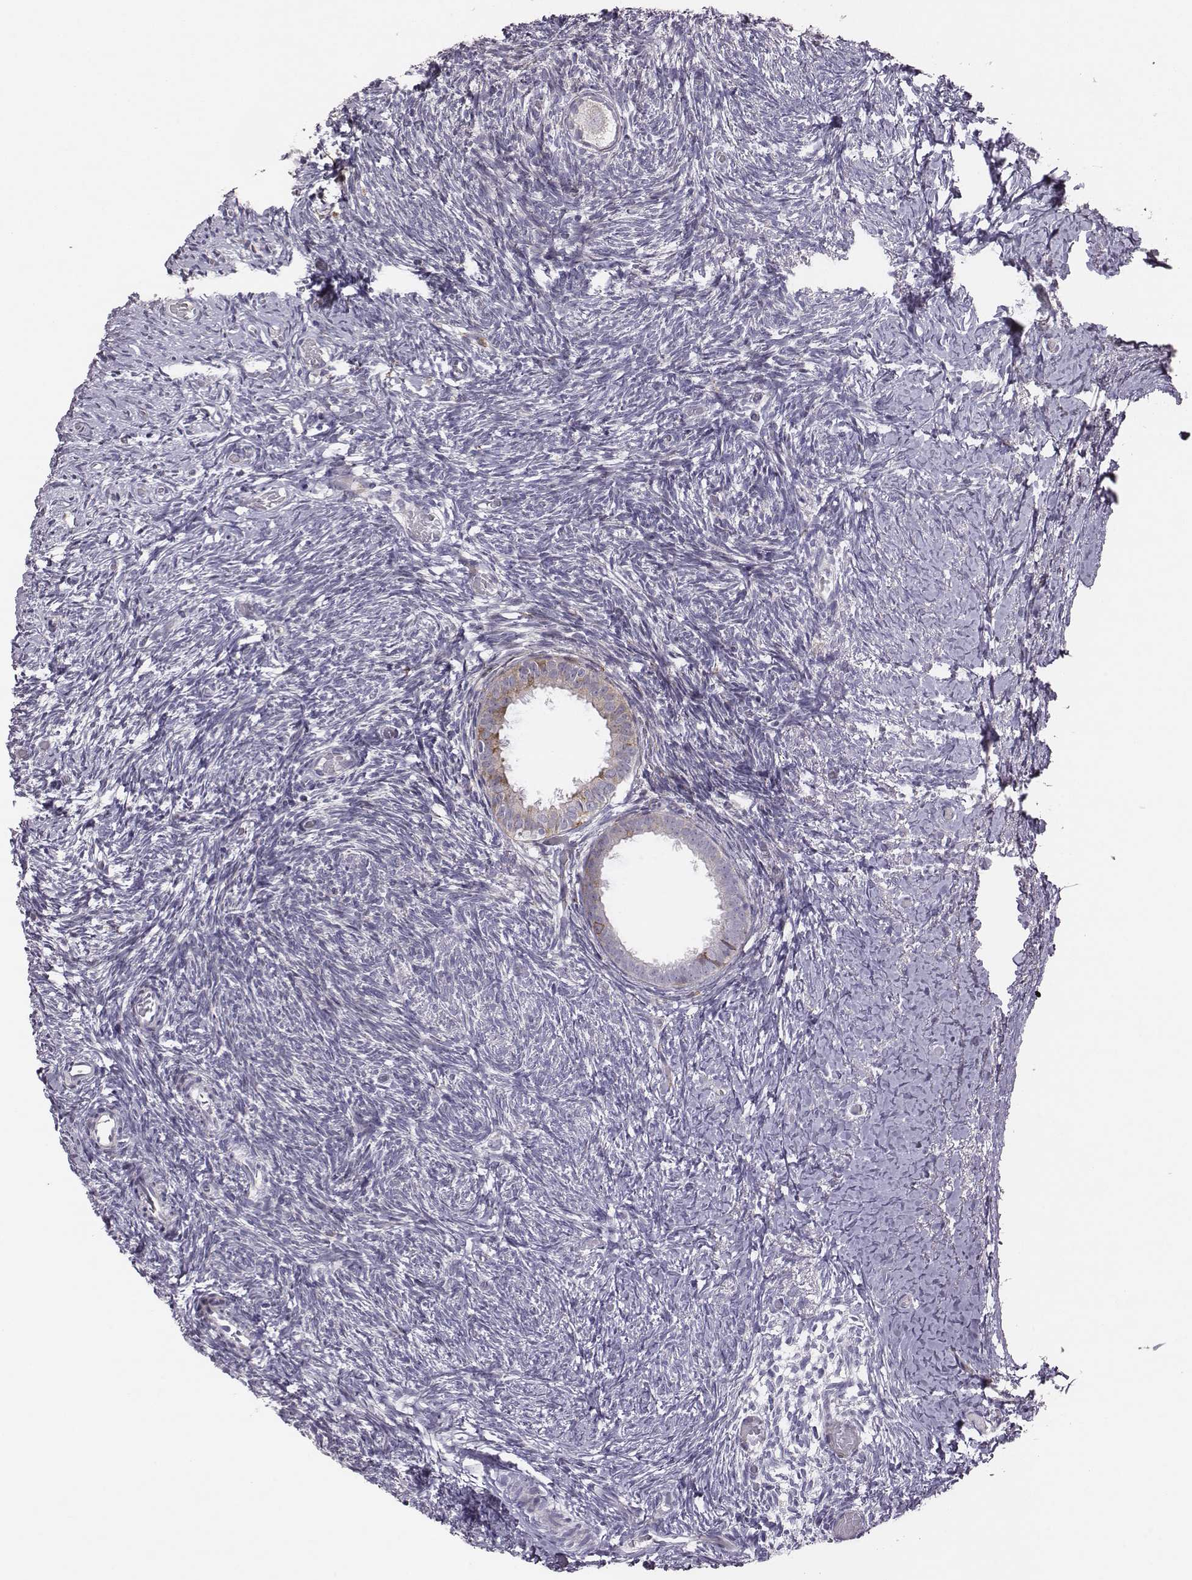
{"staining": {"intensity": "moderate", "quantity": "25%-75%", "location": "cytoplasmic/membranous"}, "tissue": "ovary", "cell_type": "Follicle cells", "image_type": "normal", "snomed": [{"axis": "morphology", "description": "Normal tissue, NOS"}, {"axis": "topography", "description": "Ovary"}], "caption": "Immunohistochemical staining of normal human ovary demonstrates moderate cytoplasmic/membranous protein positivity in about 25%-75% of follicle cells. (DAB (3,3'-diaminobenzidine) = brown stain, brightfield microscopy at high magnification).", "gene": "SELENOI", "patient": {"sex": "female", "age": 39}}